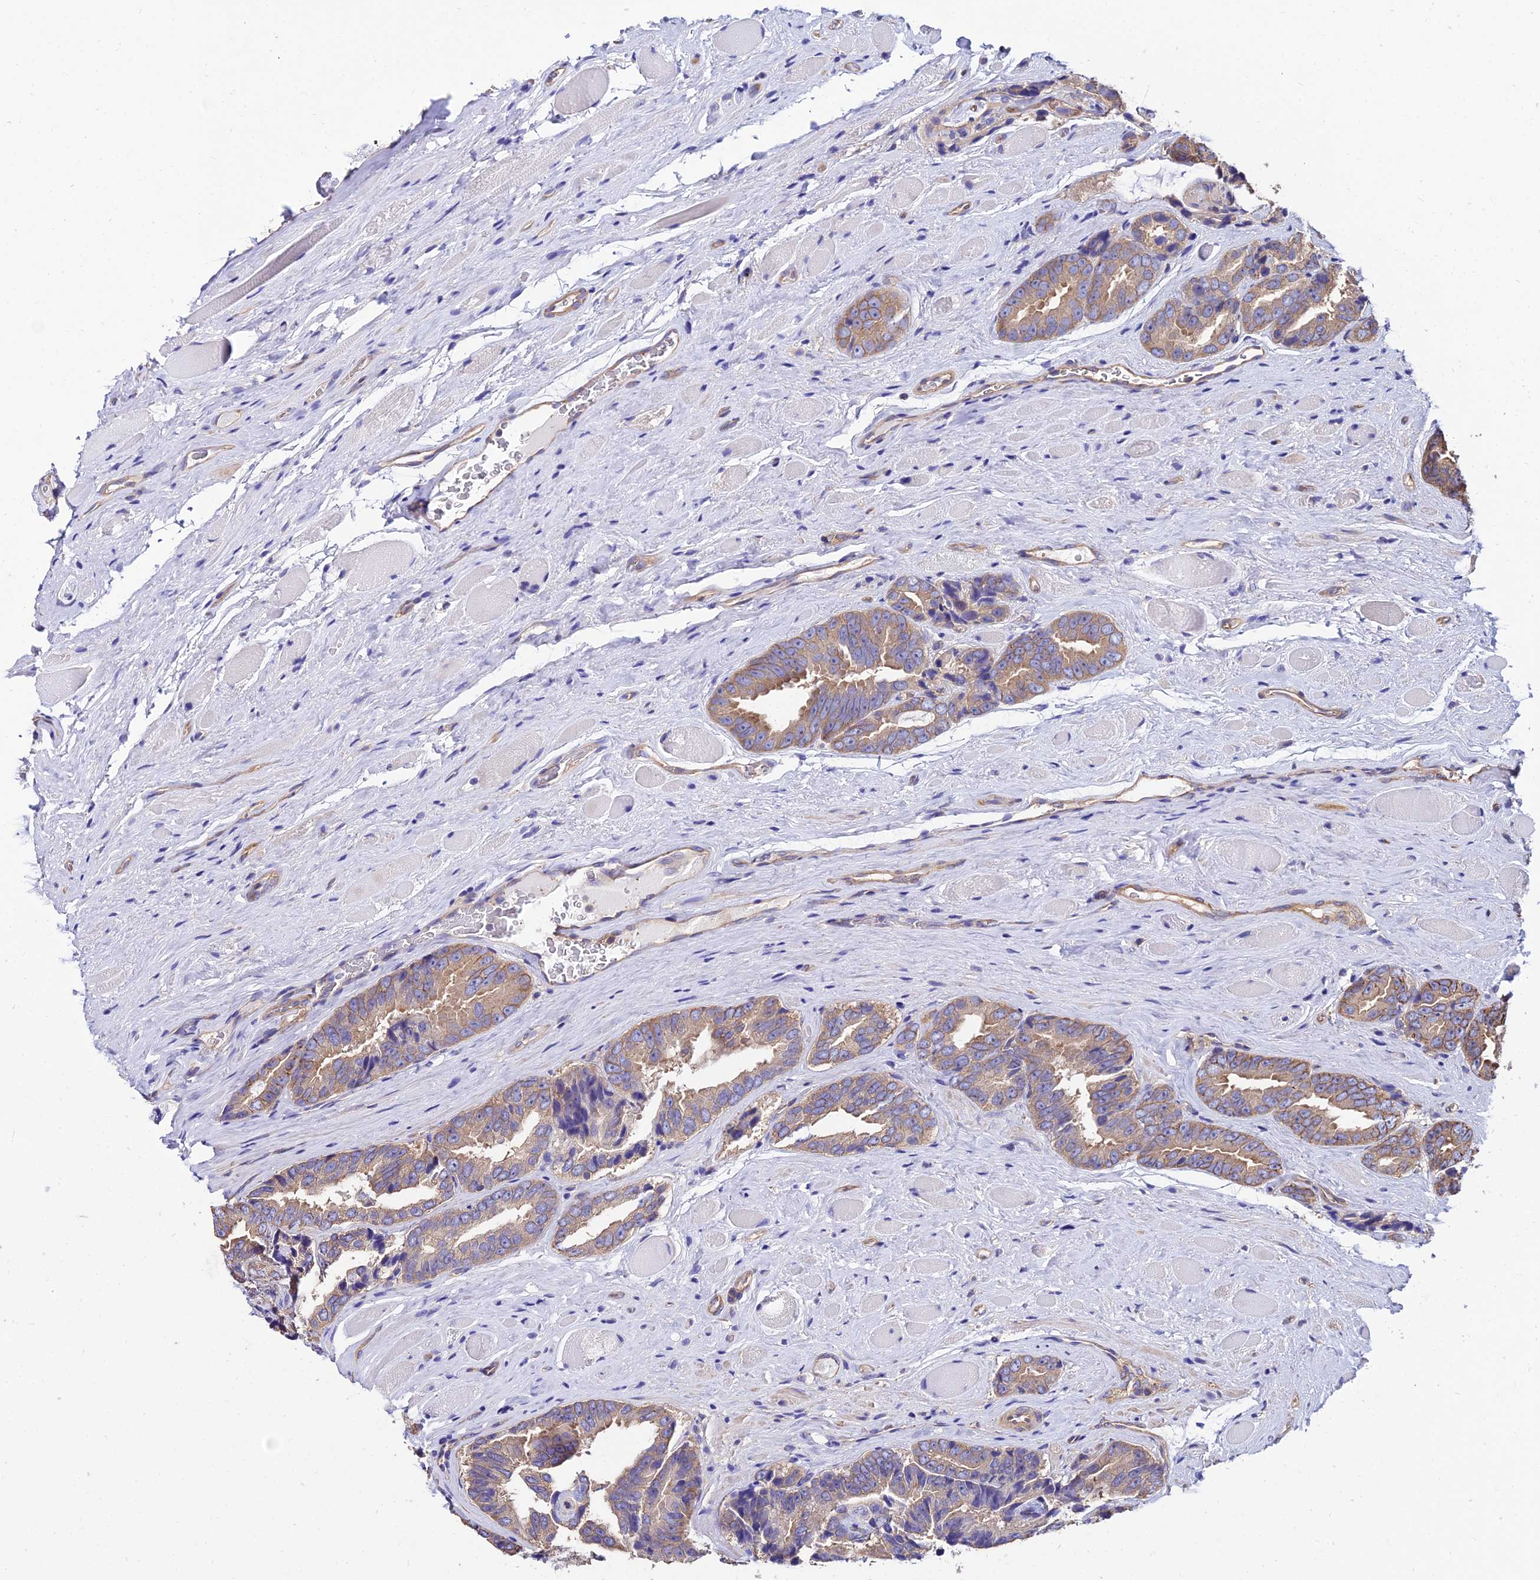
{"staining": {"intensity": "weak", "quantity": ">75%", "location": "cytoplasmic/membranous"}, "tissue": "prostate cancer", "cell_type": "Tumor cells", "image_type": "cancer", "snomed": [{"axis": "morphology", "description": "Adenocarcinoma, High grade"}, {"axis": "topography", "description": "Prostate"}], "caption": "This image reveals prostate adenocarcinoma (high-grade) stained with IHC to label a protein in brown. The cytoplasmic/membranous of tumor cells show weak positivity for the protein. Nuclei are counter-stained blue.", "gene": "CALM2", "patient": {"sex": "male", "age": 72}}